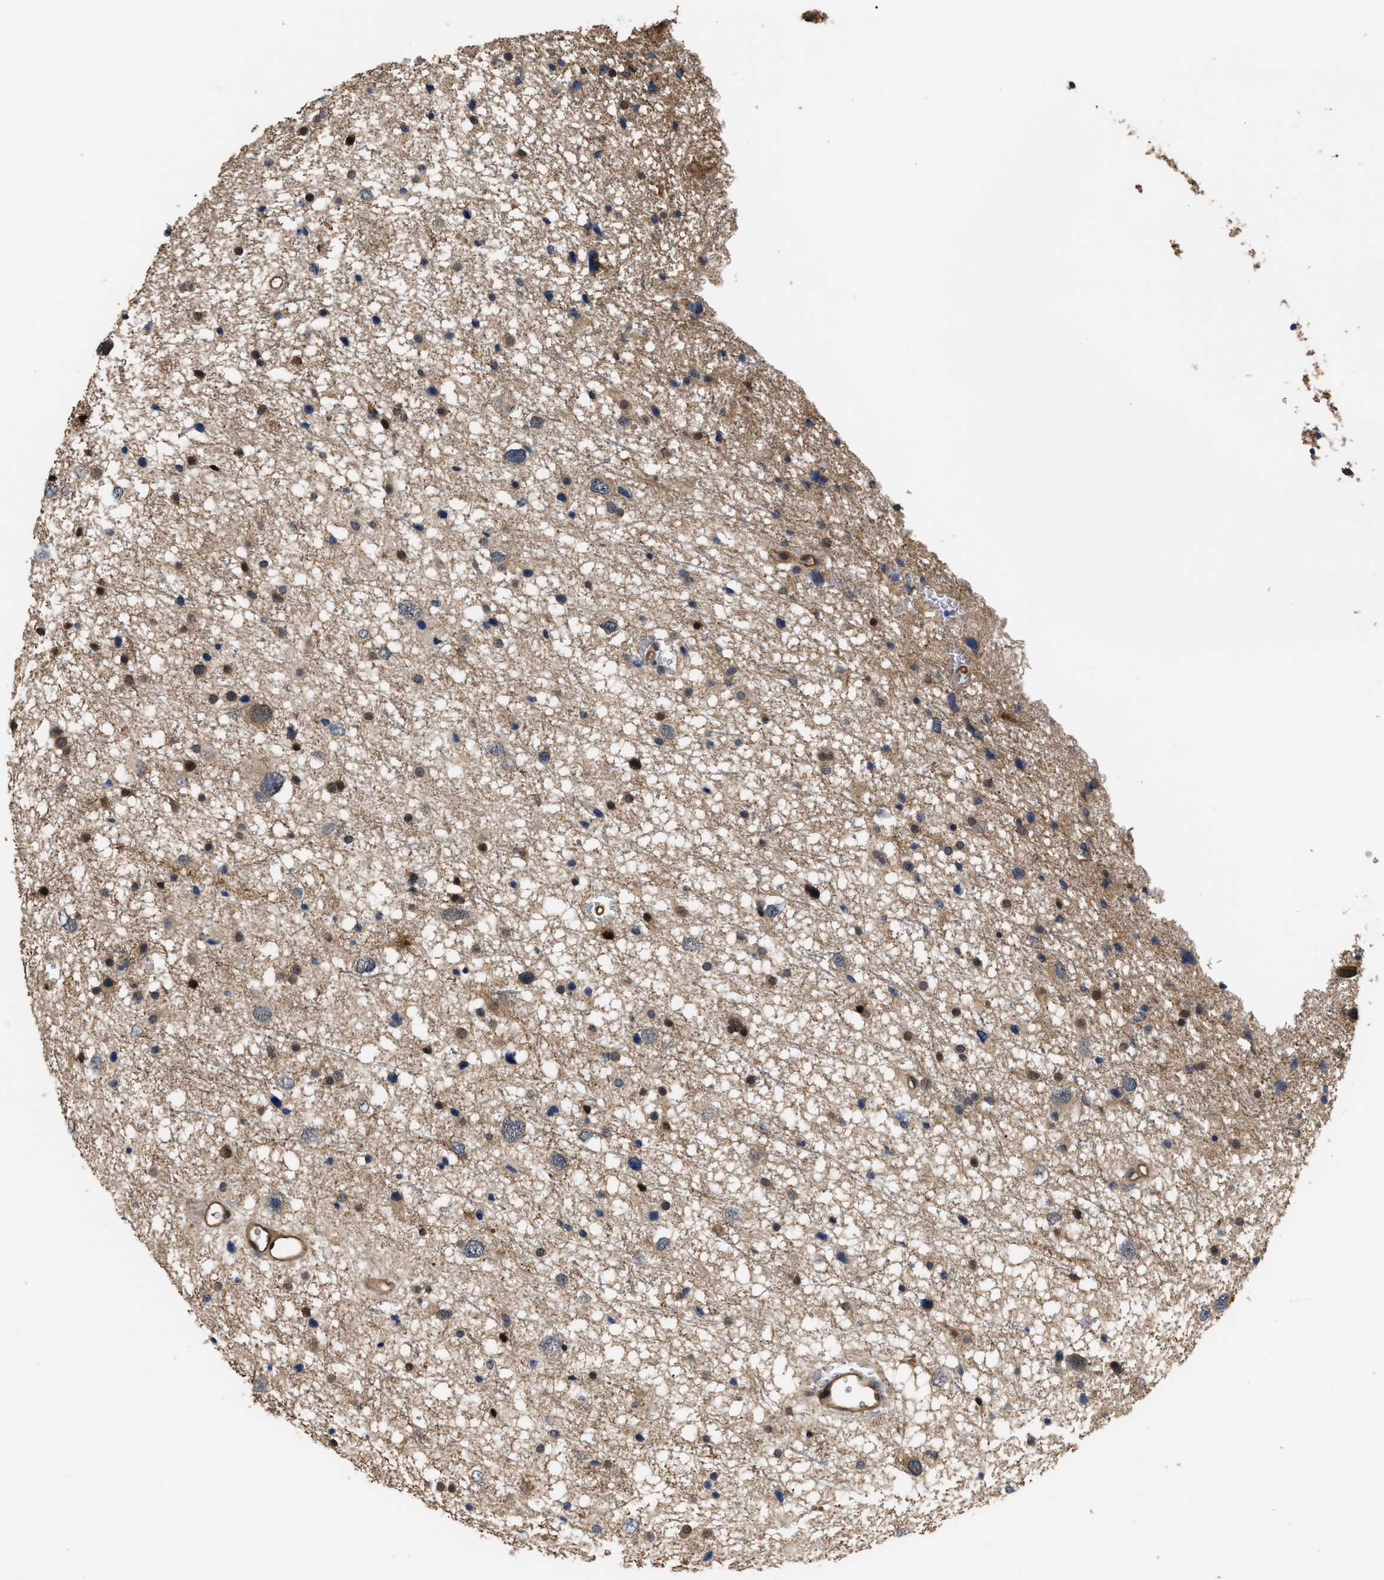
{"staining": {"intensity": "moderate", "quantity": "25%-75%", "location": "cytoplasmic/membranous,nuclear"}, "tissue": "glioma", "cell_type": "Tumor cells", "image_type": "cancer", "snomed": [{"axis": "morphology", "description": "Glioma, malignant, Low grade"}, {"axis": "topography", "description": "Brain"}], "caption": "Immunohistochemical staining of human malignant glioma (low-grade) shows medium levels of moderate cytoplasmic/membranous and nuclear protein expression in approximately 25%-75% of tumor cells.", "gene": "SCAI", "patient": {"sex": "female", "age": 37}}